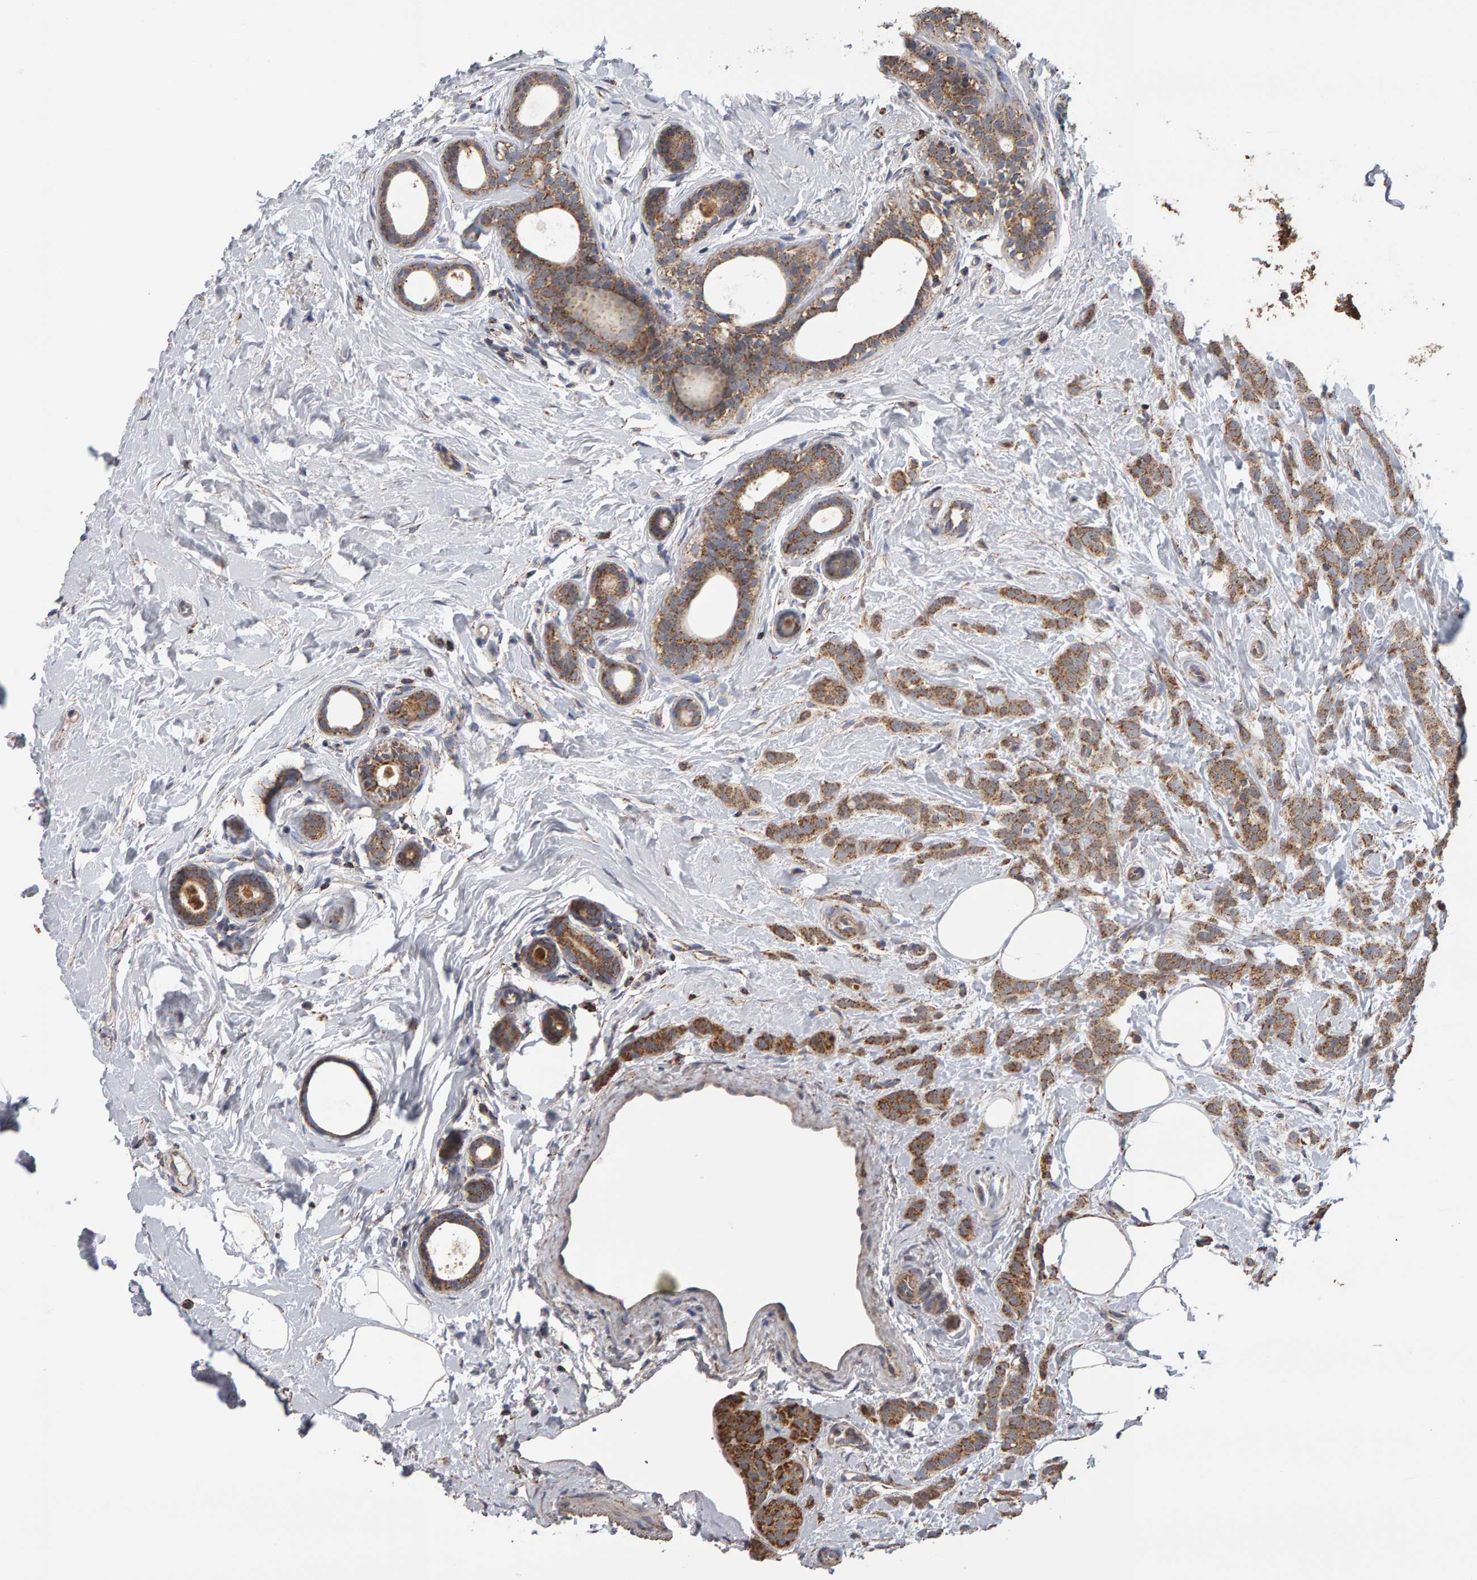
{"staining": {"intensity": "moderate", "quantity": ">75%", "location": "cytoplasmic/membranous"}, "tissue": "breast cancer", "cell_type": "Tumor cells", "image_type": "cancer", "snomed": [{"axis": "morphology", "description": "Lobular carcinoma, in situ"}, {"axis": "morphology", "description": "Lobular carcinoma"}, {"axis": "topography", "description": "Breast"}], "caption": "A brown stain highlights moderate cytoplasmic/membranous expression of a protein in human breast lobular carcinoma tumor cells. (DAB IHC, brown staining for protein, blue staining for nuclei).", "gene": "TOM1L1", "patient": {"sex": "female", "age": 41}}